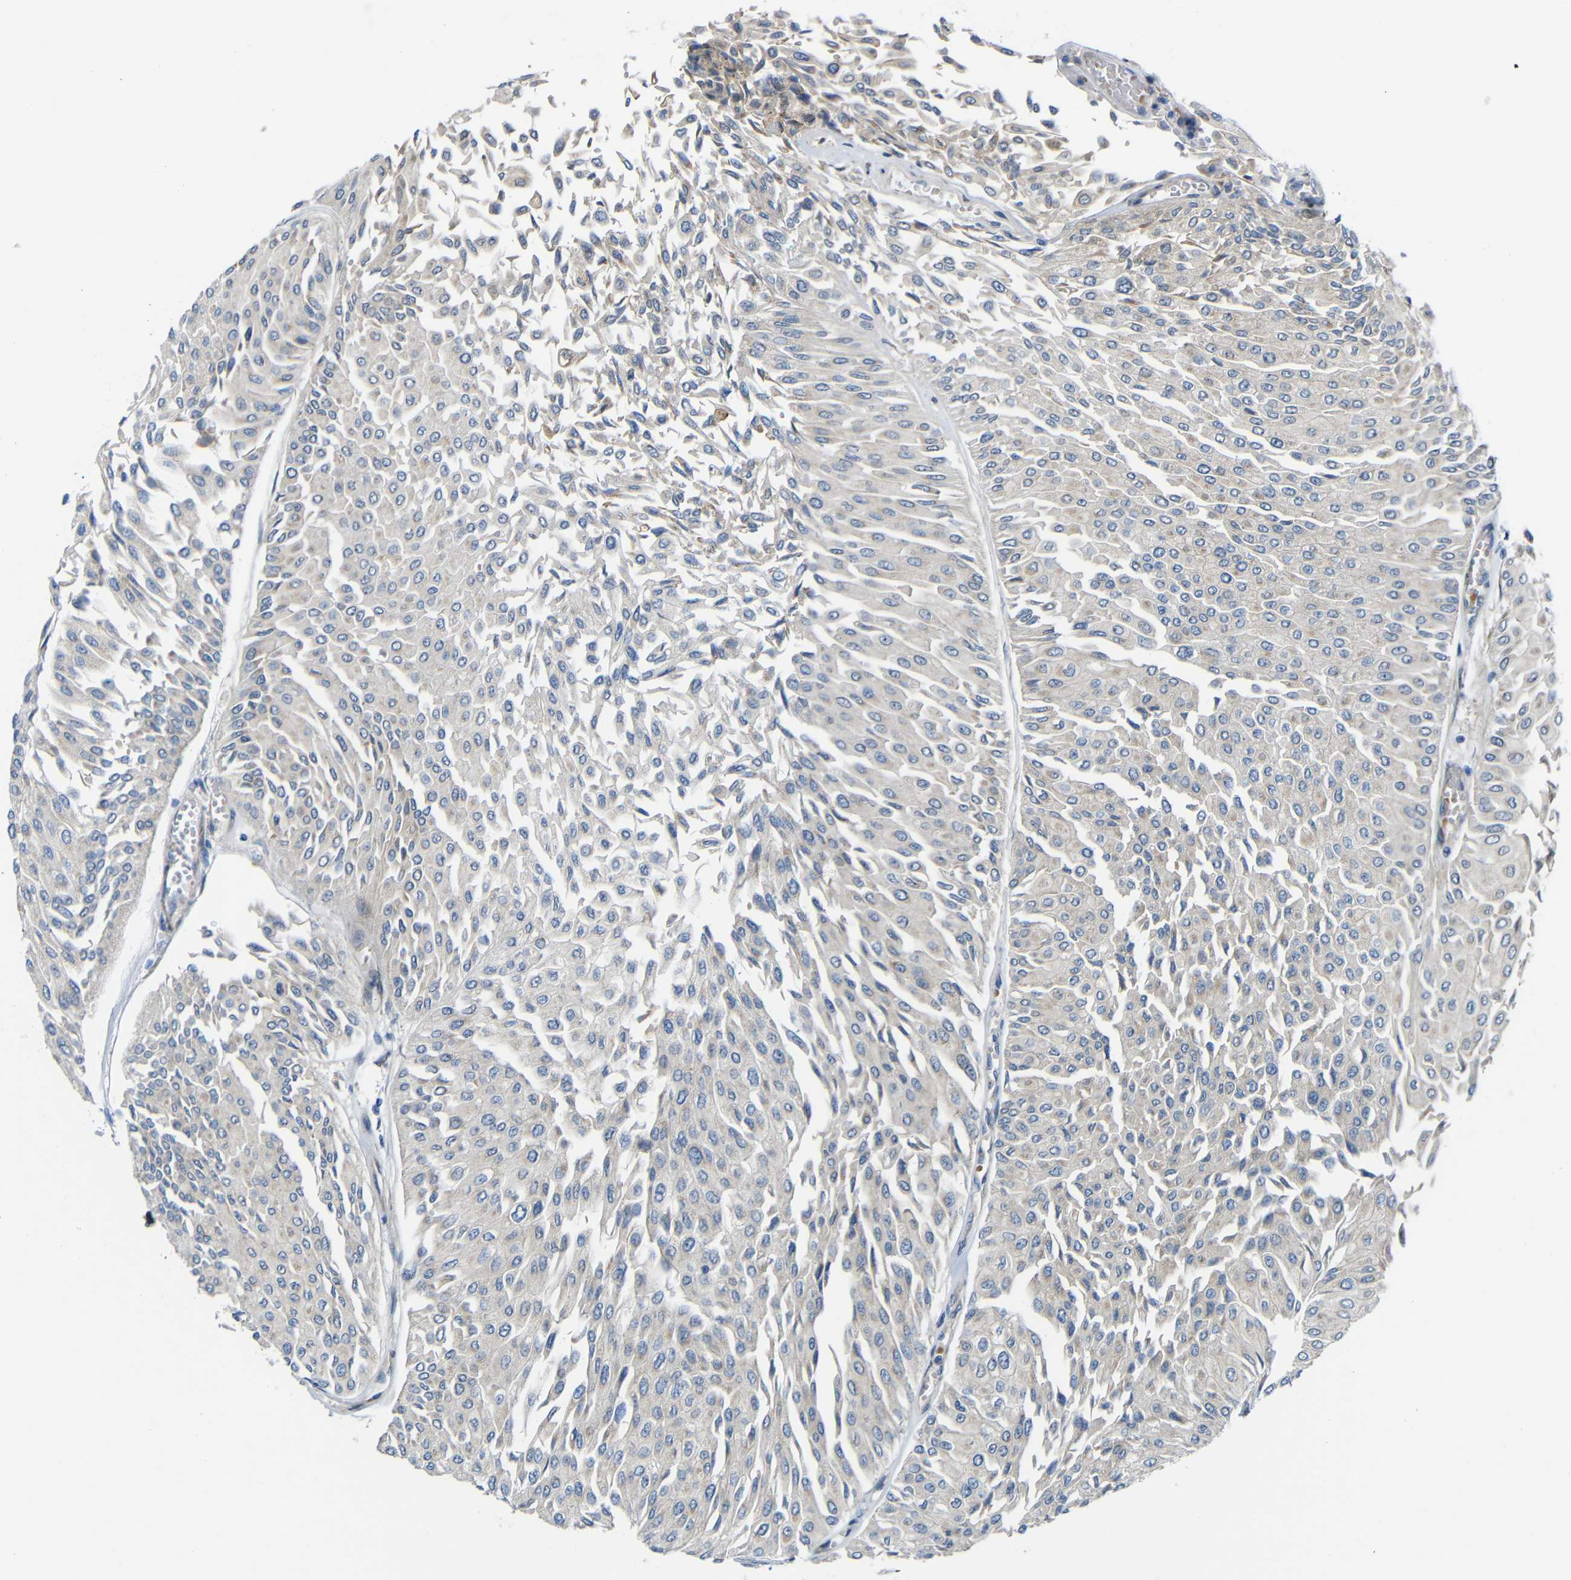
{"staining": {"intensity": "negative", "quantity": "none", "location": "none"}, "tissue": "urothelial cancer", "cell_type": "Tumor cells", "image_type": "cancer", "snomed": [{"axis": "morphology", "description": "Urothelial carcinoma, Low grade"}, {"axis": "topography", "description": "Urinary bladder"}], "caption": "DAB immunohistochemical staining of urothelial carcinoma (low-grade) shows no significant positivity in tumor cells.", "gene": "TMEM25", "patient": {"sex": "male", "age": 67}}